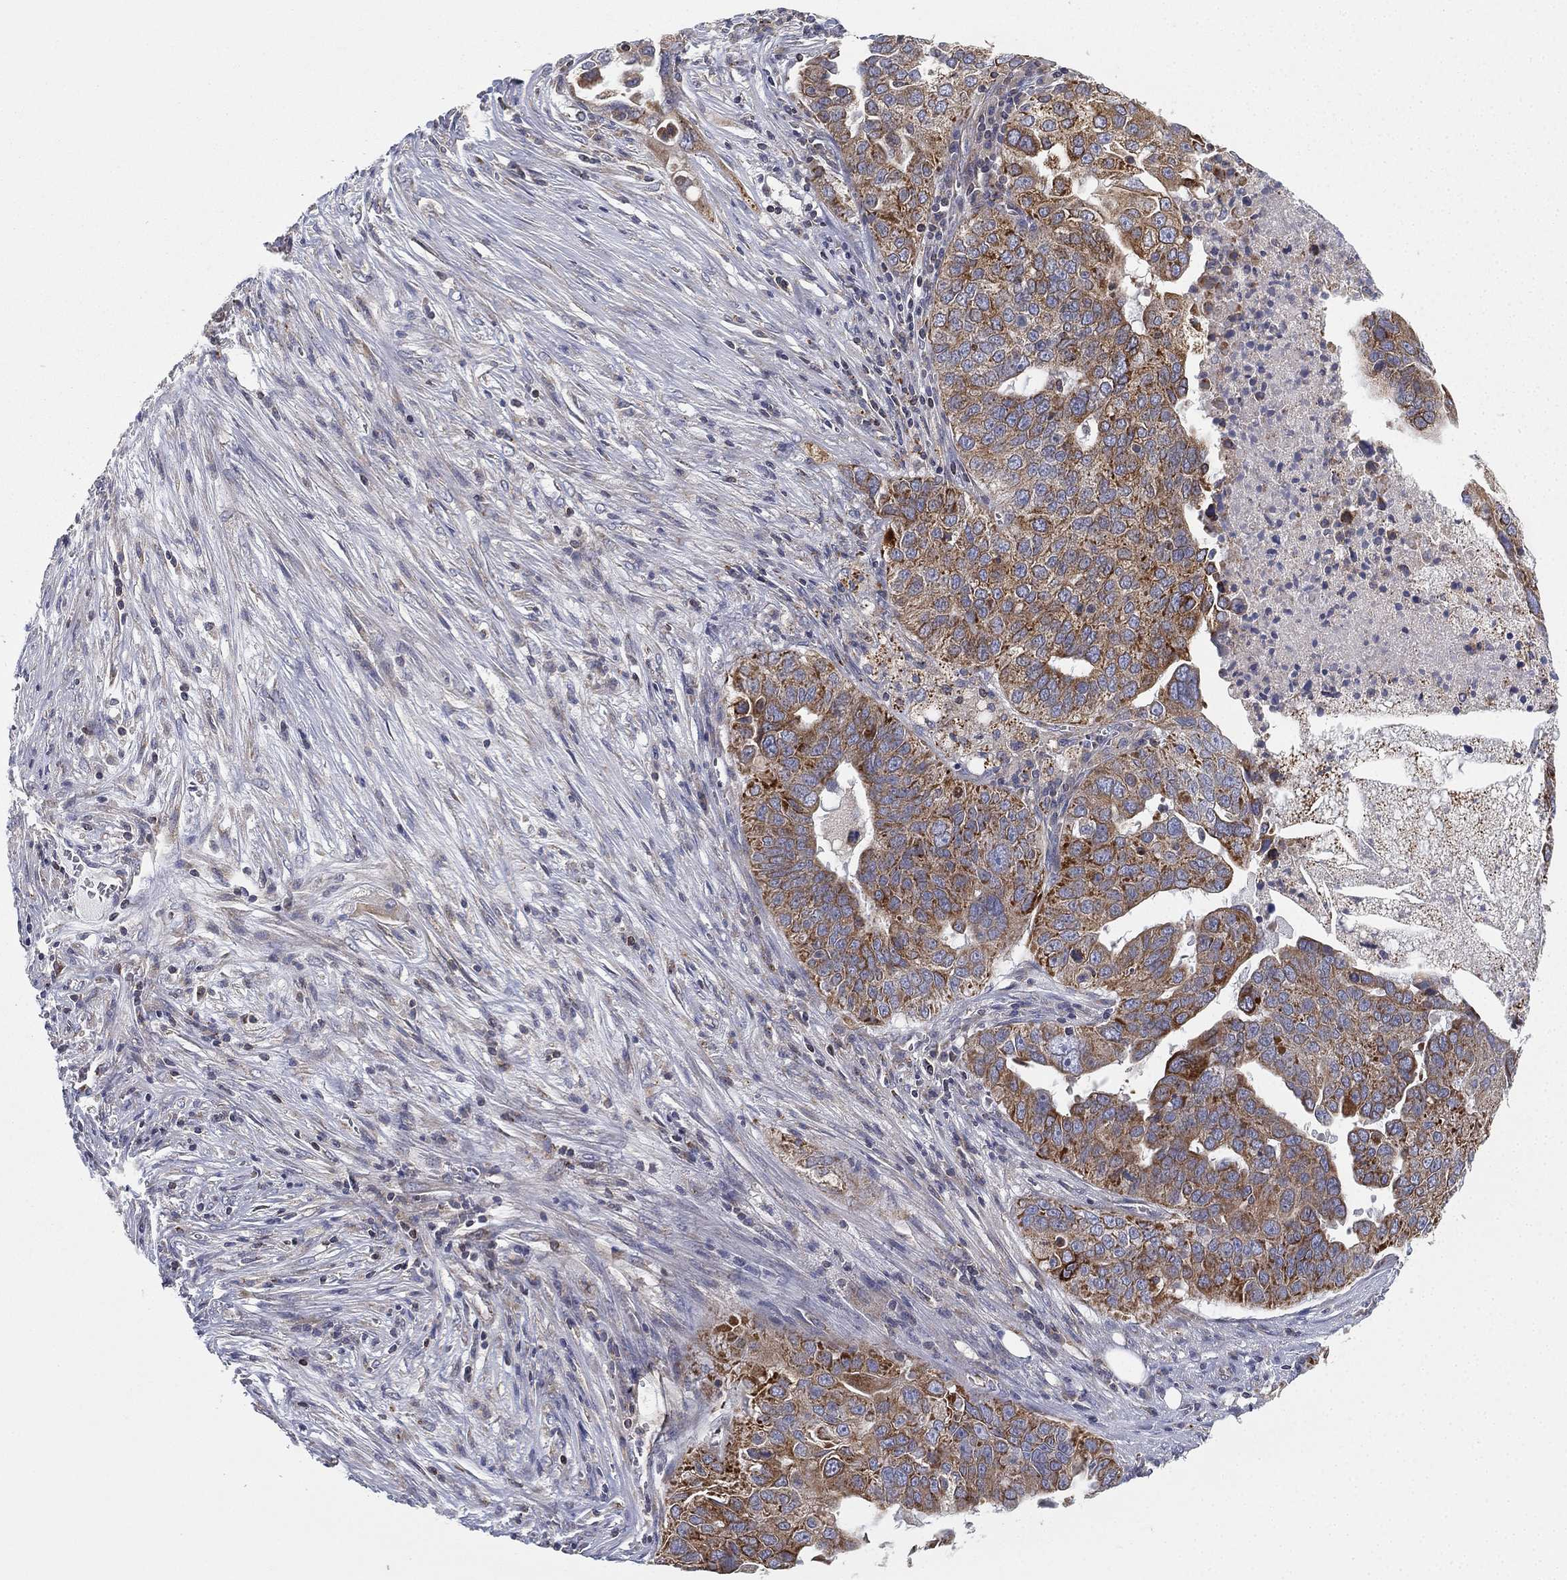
{"staining": {"intensity": "moderate", "quantity": ">75%", "location": "cytoplasmic/membranous"}, "tissue": "ovarian cancer", "cell_type": "Tumor cells", "image_type": "cancer", "snomed": [{"axis": "morphology", "description": "Carcinoma, endometroid"}, {"axis": "topography", "description": "Soft tissue"}, {"axis": "topography", "description": "Ovary"}], "caption": "Immunohistochemical staining of human ovarian endometroid carcinoma exhibits moderate cytoplasmic/membranous protein expression in approximately >75% of tumor cells.", "gene": "CYB5B", "patient": {"sex": "female", "age": 52}}